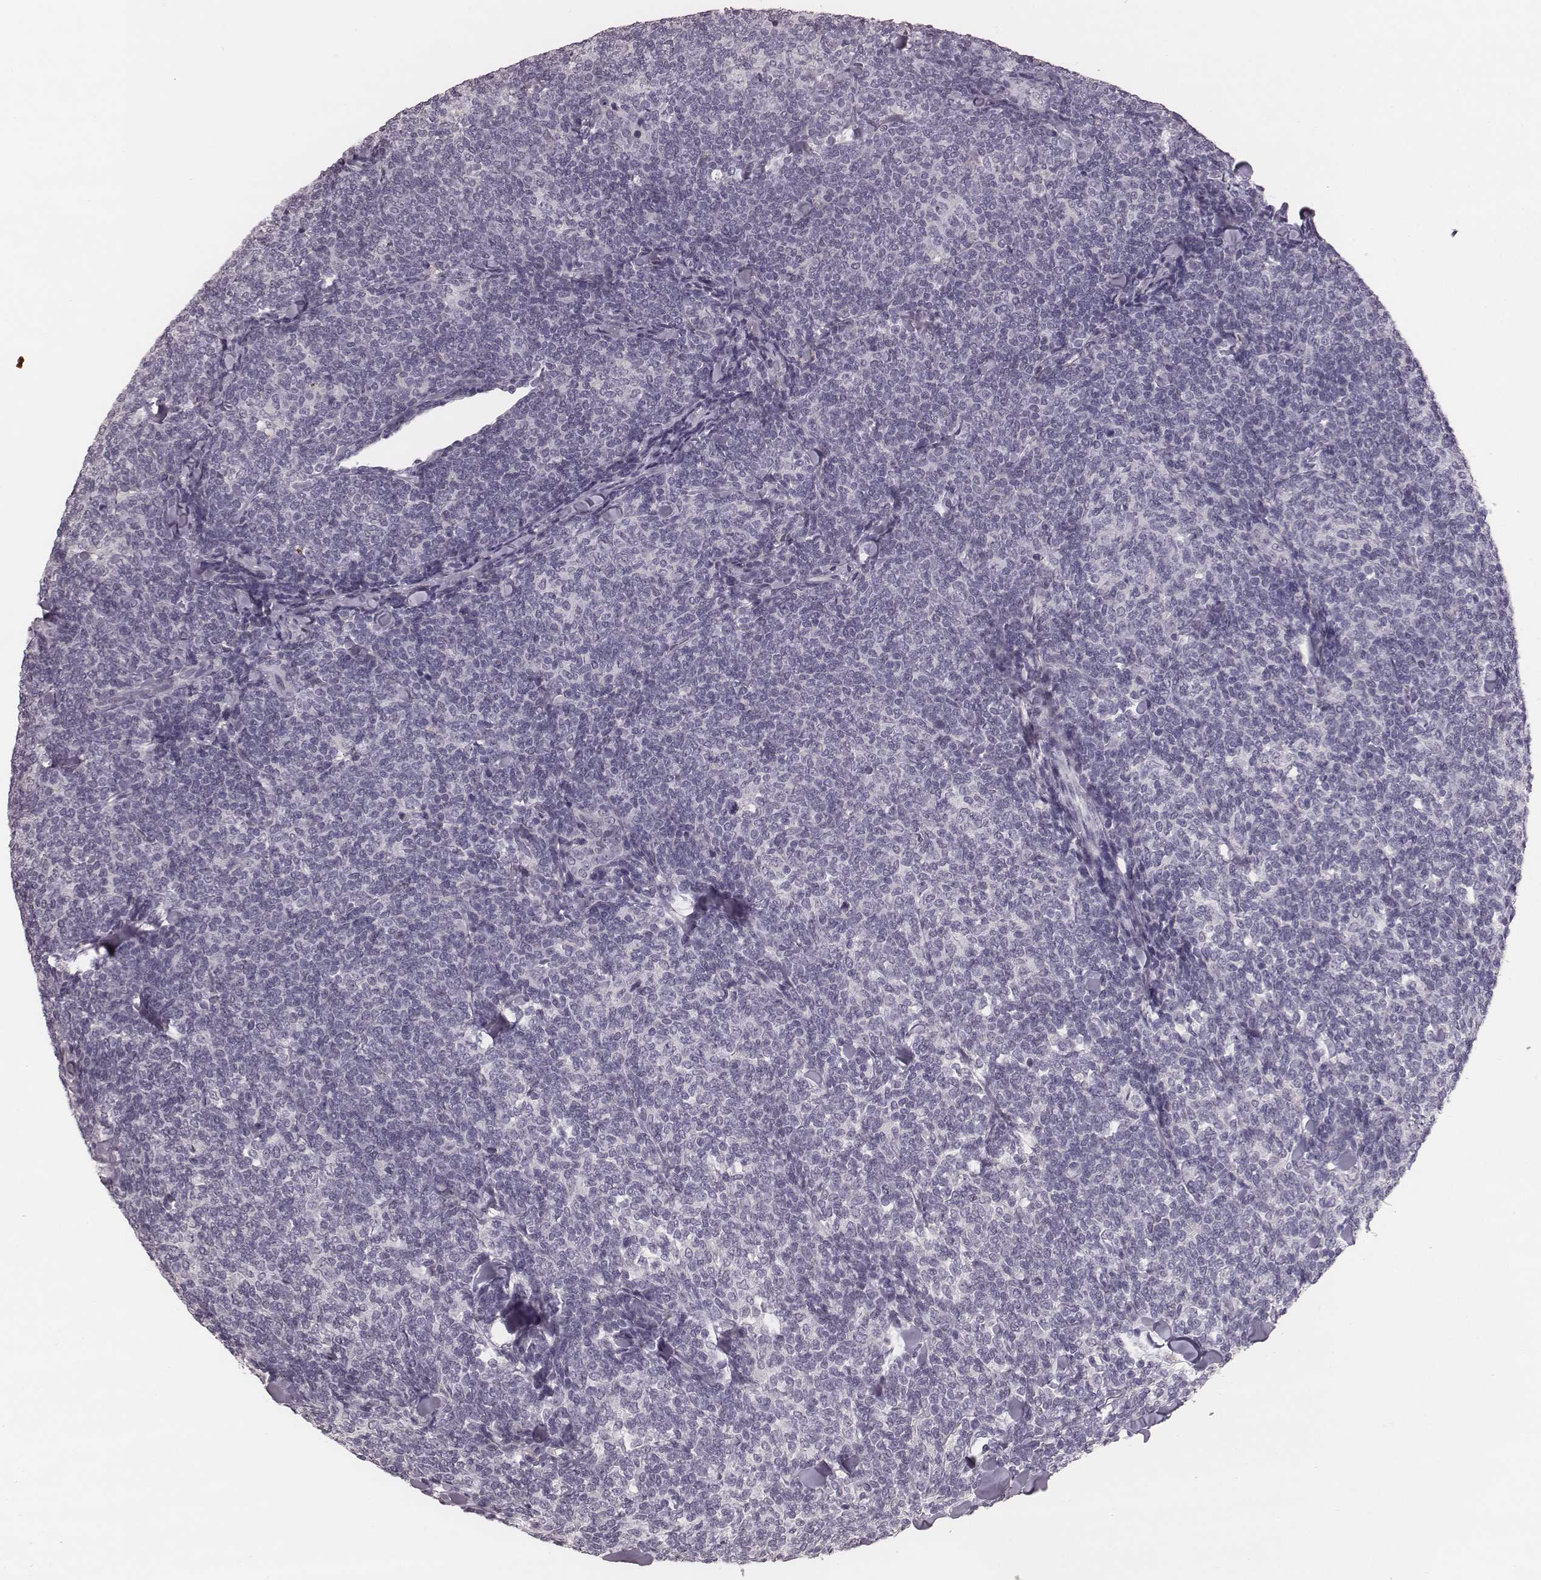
{"staining": {"intensity": "negative", "quantity": "none", "location": "none"}, "tissue": "lymphoma", "cell_type": "Tumor cells", "image_type": "cancer", "snomed": [{"axis": "morphology", "description": "Malignant lymphoma, non-Hodgkin's type, Low grade"}, {"axis": "topography", "description": "Lymph node"}], "caption": "IHC image of neoplastic tissue: lymphoma stained with DAB (3,3'-diaminobenzidine) reveals no significant protein staining in tumor cells.", "gene": "CSHL1", "patient": {"sex": "female", "age": 56}}